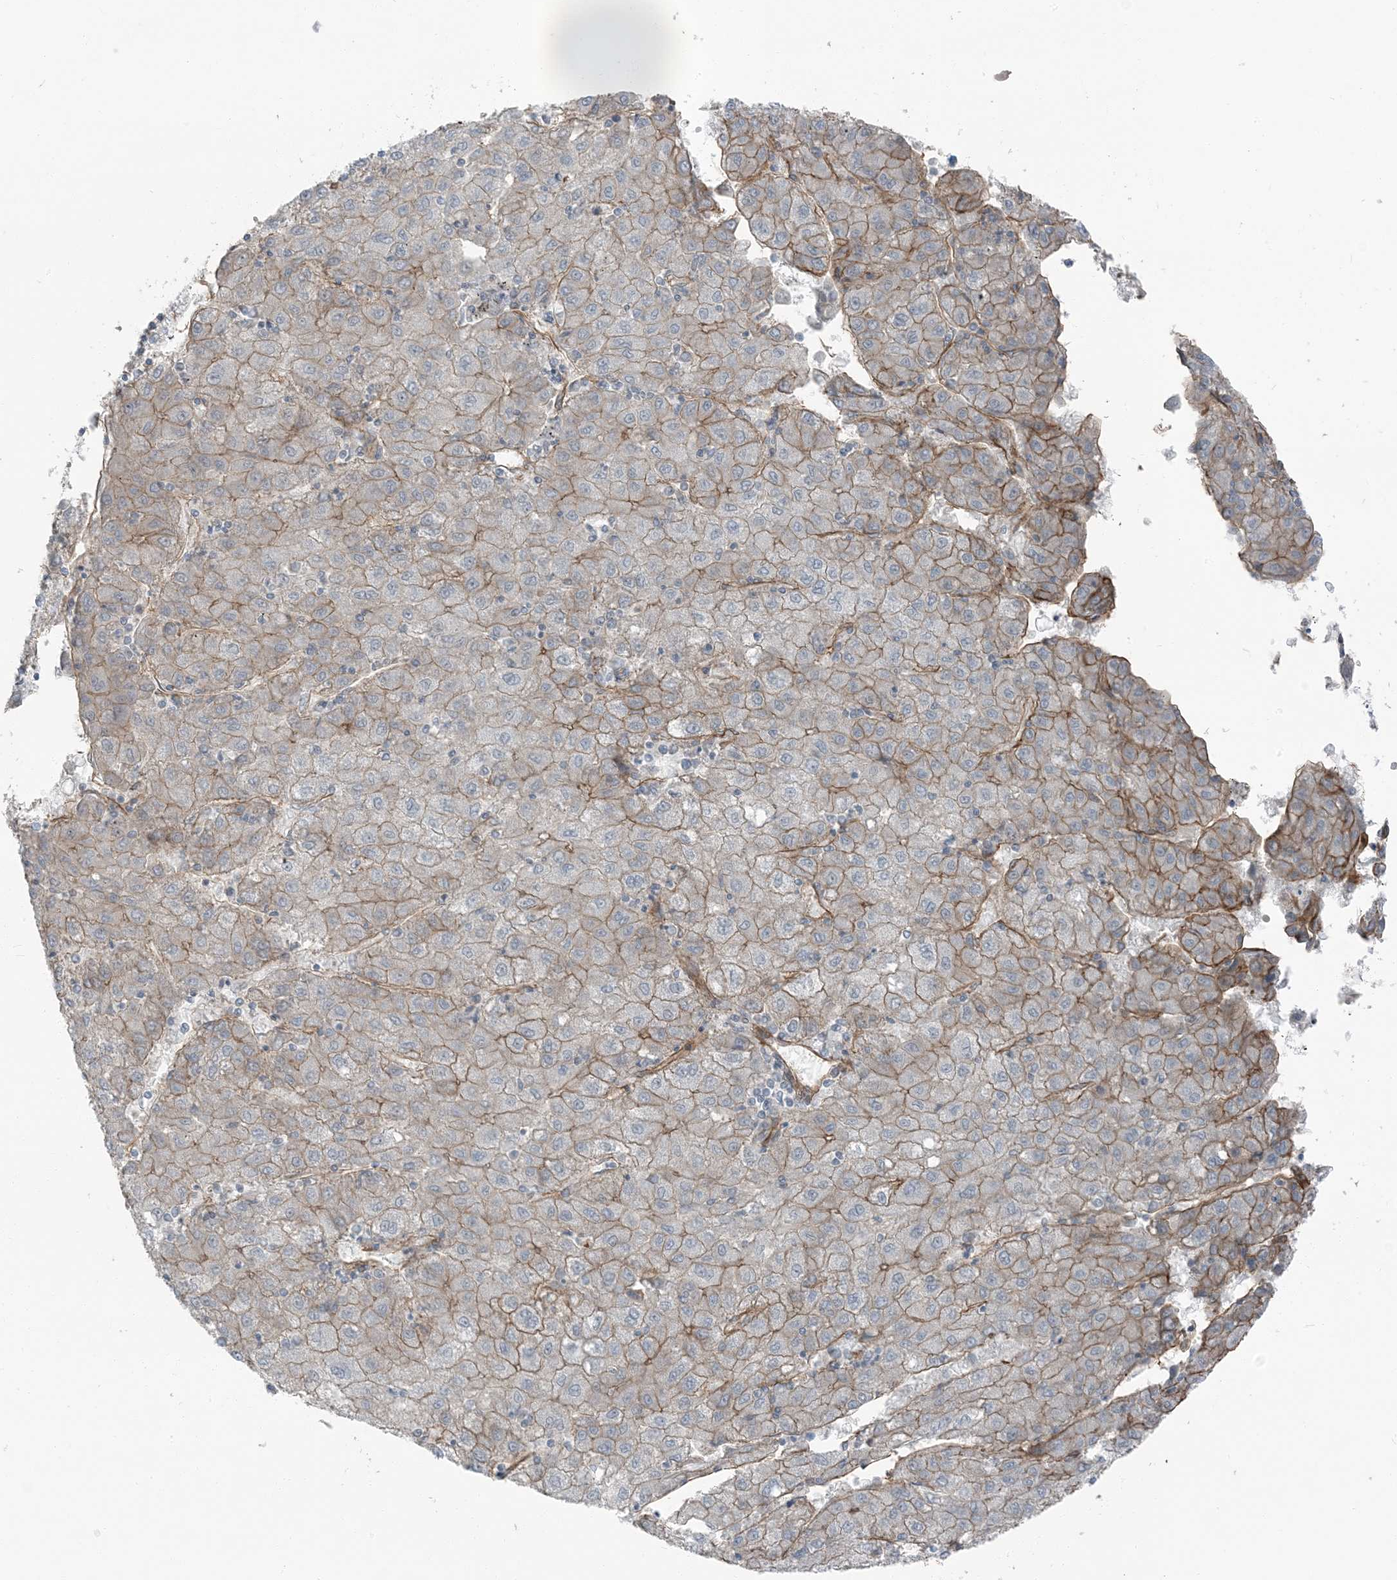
{"staining": {"intensity": "moderate", "quantity": "25%-75%", "location": "cytoplasmic/membranous"}, "tissue": "liver cancer", "cell_type": "Tumor cells", "image_type": "cancer", "snomed": [{"axis": "morphology", "description": "Carcinoma, Hepatocellular, NOS"}, {"axis": "topography", "description": "Liver"}], "caption": "Approximately 25%-75% of tumor cells in hepatocellular carcinoma (liver) exhibit moderate cytoplasmic/membranous protein staining as visualized by brown immunohistochemical staining.", "gene": "ZFP90", "patient": {"sex": "male", "age": 72}}